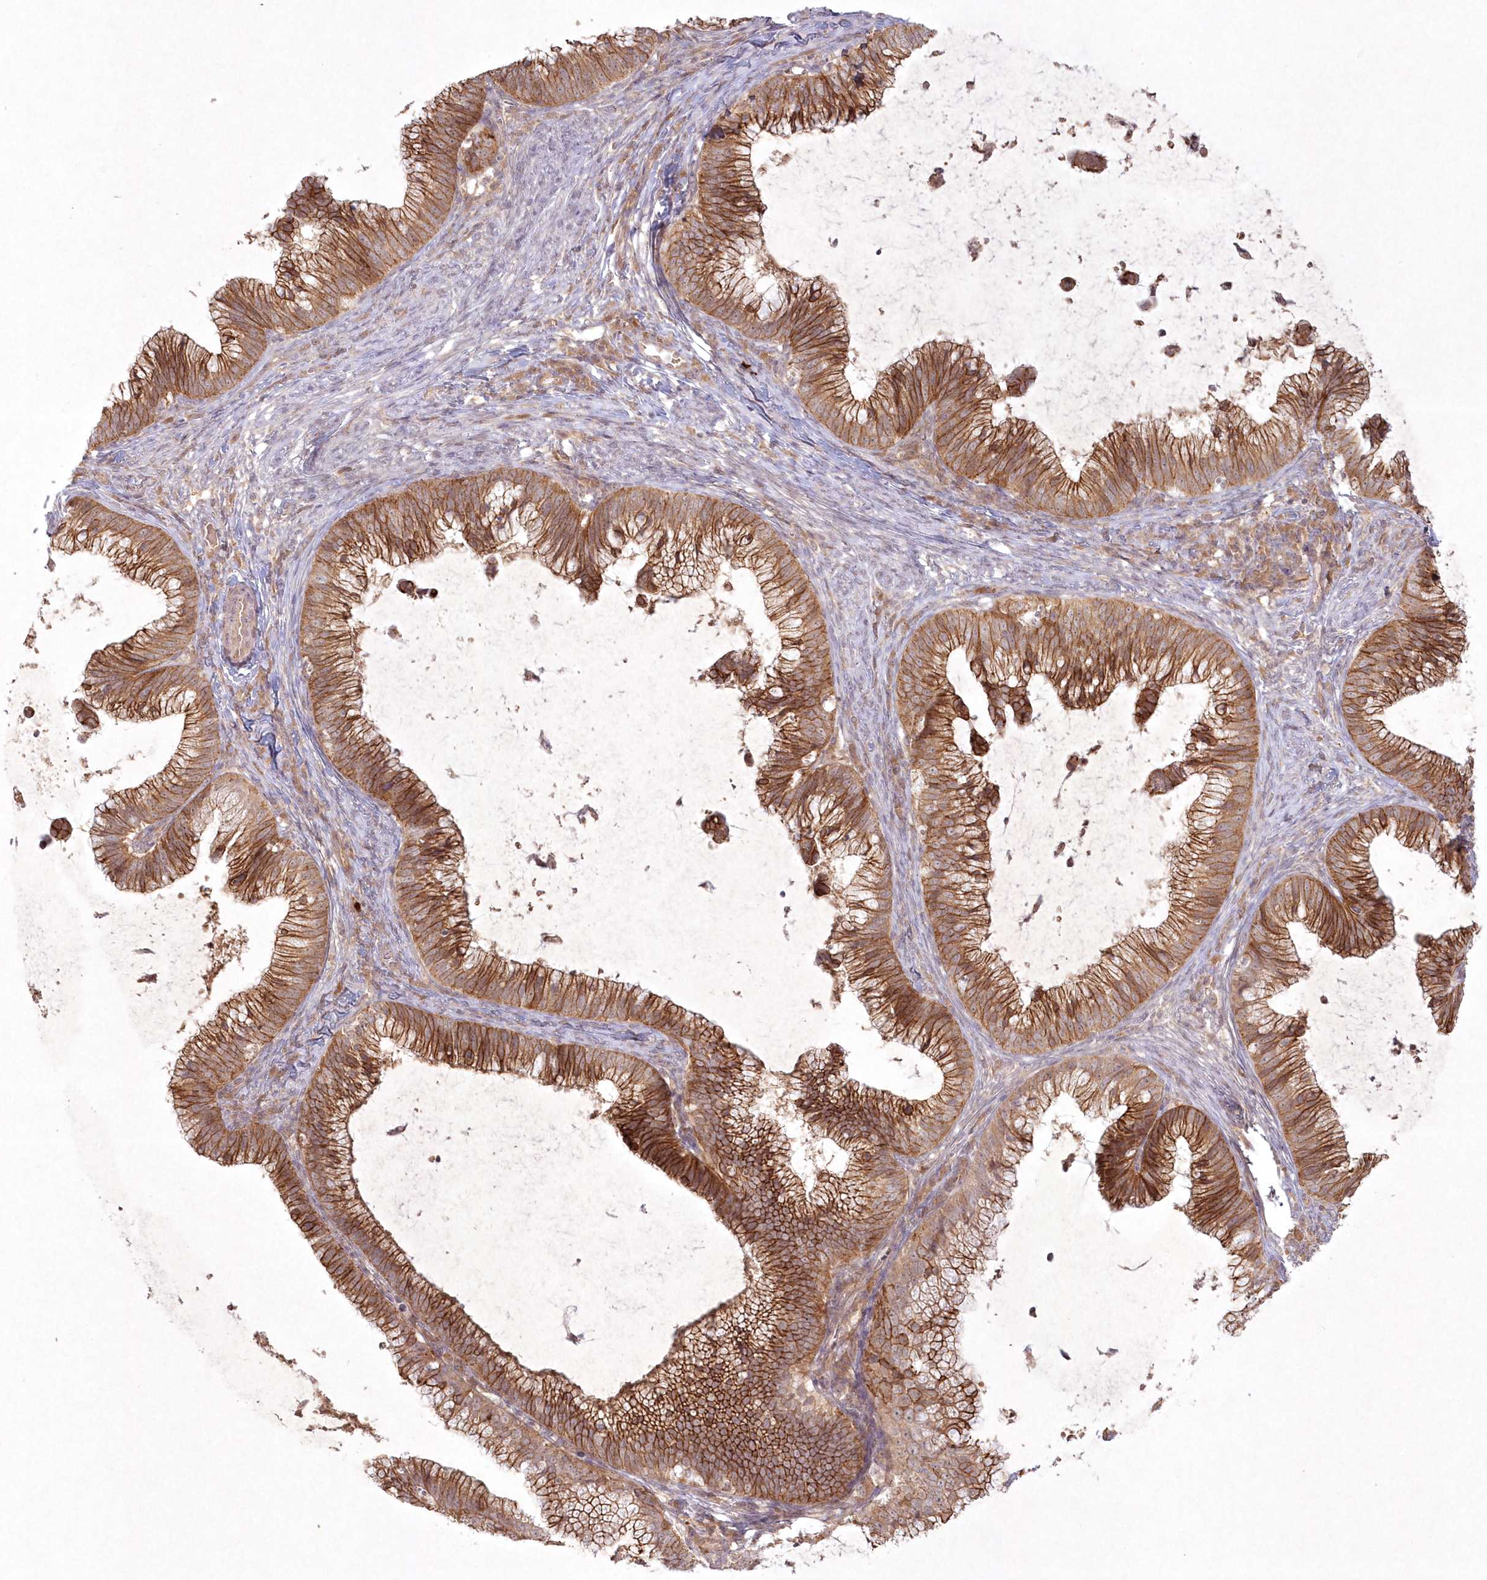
{"staining": {"intensity": "strong", "quantity": ">75%", "location": "cytoplasmic/membranous"}, "tissue": "cervical cancer", "cell_type": "Tumor cells", "image_type": "cancer", "snomed": [{"axis": "morphology", "description": "Adenocarcinoma, NOS"}, {"axis": "topography", "description": "Cervix"}], "caption": "Approximately >75% of tumor cells in human adenocarcinoma (cervical) reveal strong cytoplasmic/membranous protein expression as visualized by brown immunohistochemical staining.", "gene": "TOGARAM2", "patient": {"sex": "female", "age": 36}}